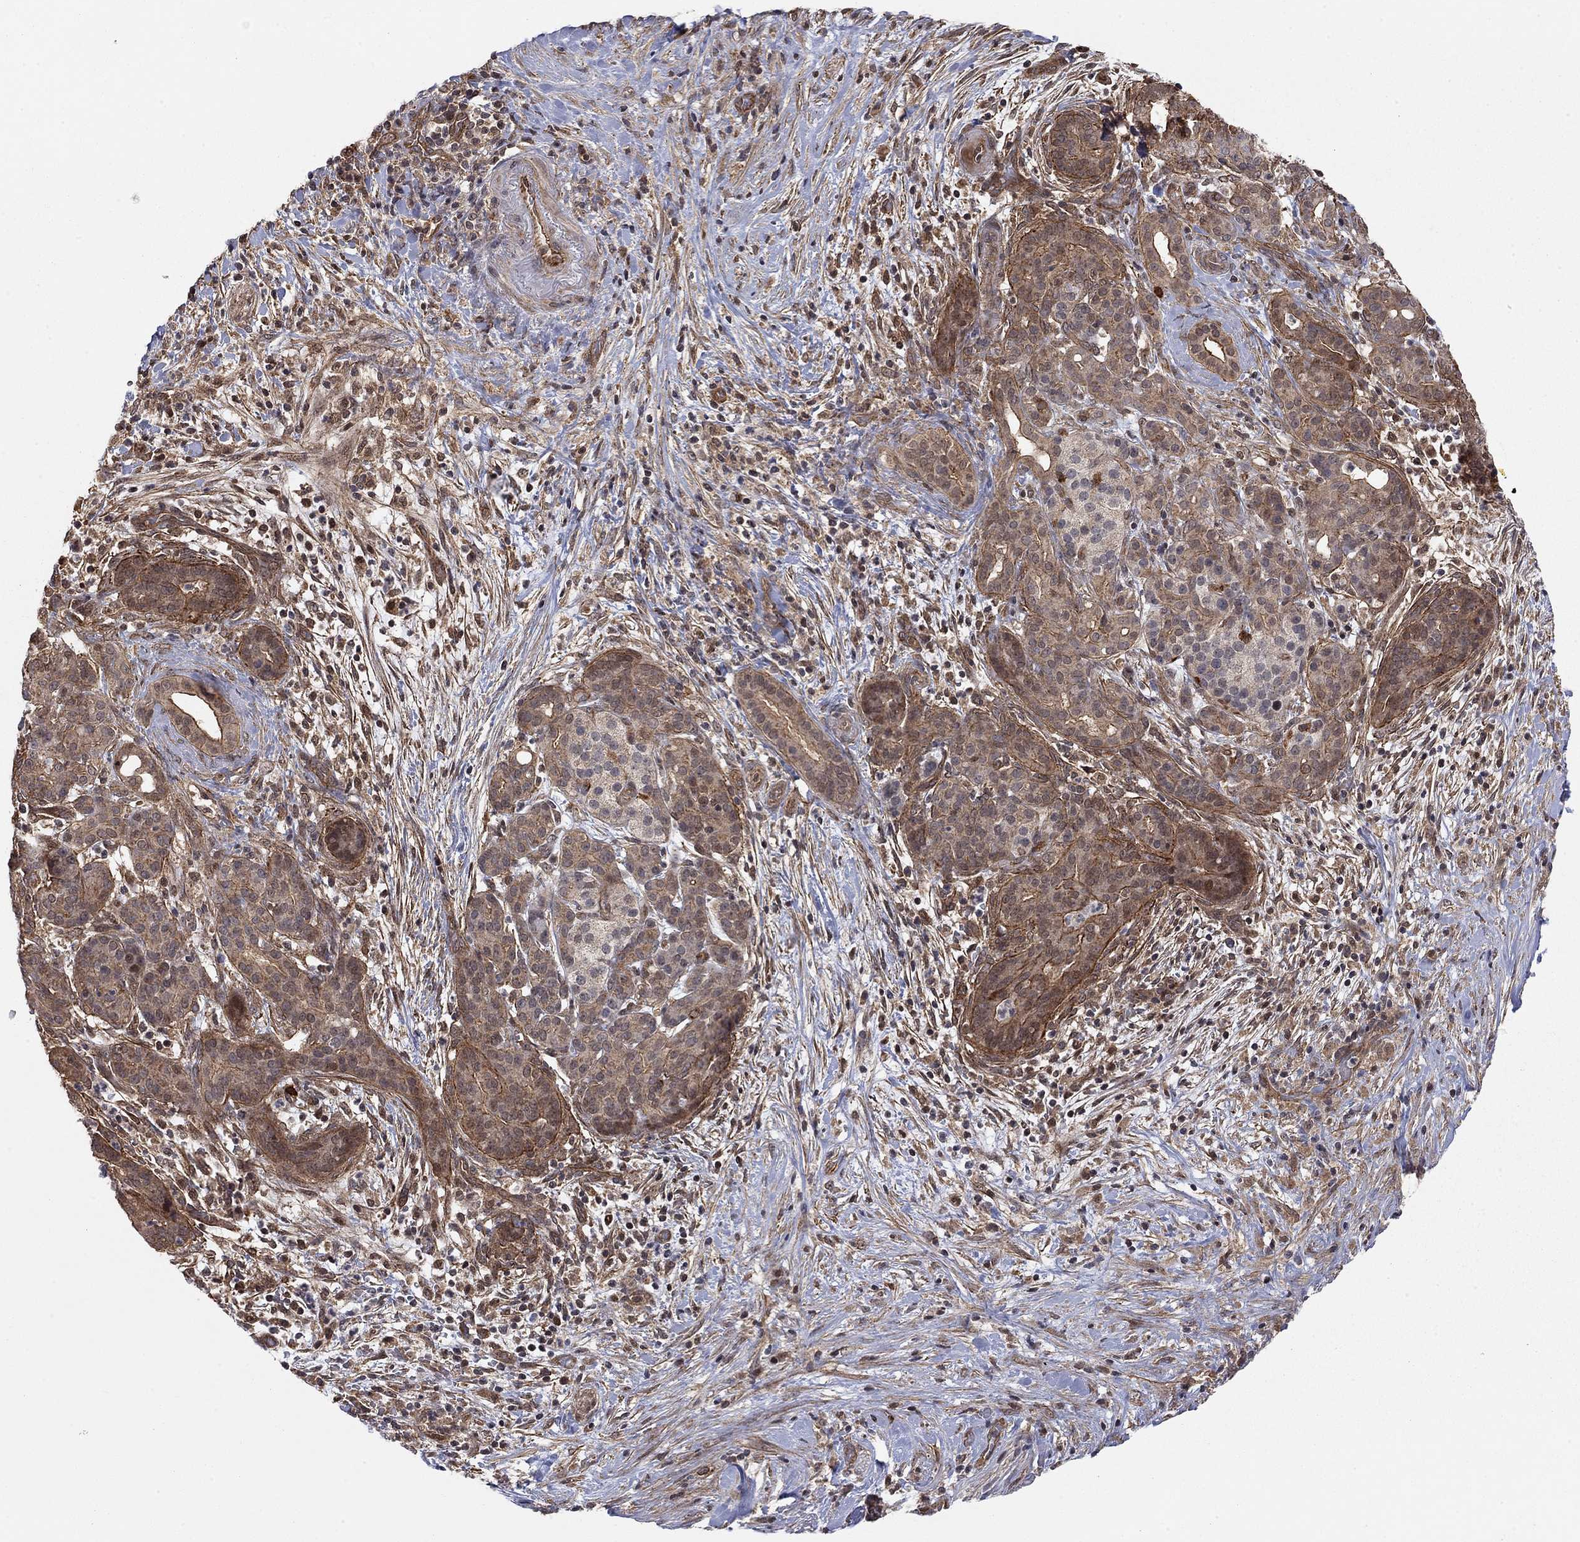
{"staining": {"intensity": "moderate", "quantity": "25%-75%", "location": "cytoplasmic/membranous"}, "tissue": "pancreatic cancer", "cell_type": "Tumor cells", "image_type": "cancer", "snomed": [{"axis": "morphology", "description": "Adenocarcinoma, NOS"}, {"axis": "topography", "description": "Pancreas"}], "caption": "Adenocarcinoma (pancreatic) stained with a protein marker demonstrates moderate staining in tumor cells.", "gene": "TDP1", "patient": {"sex": "male", "age": 44}}